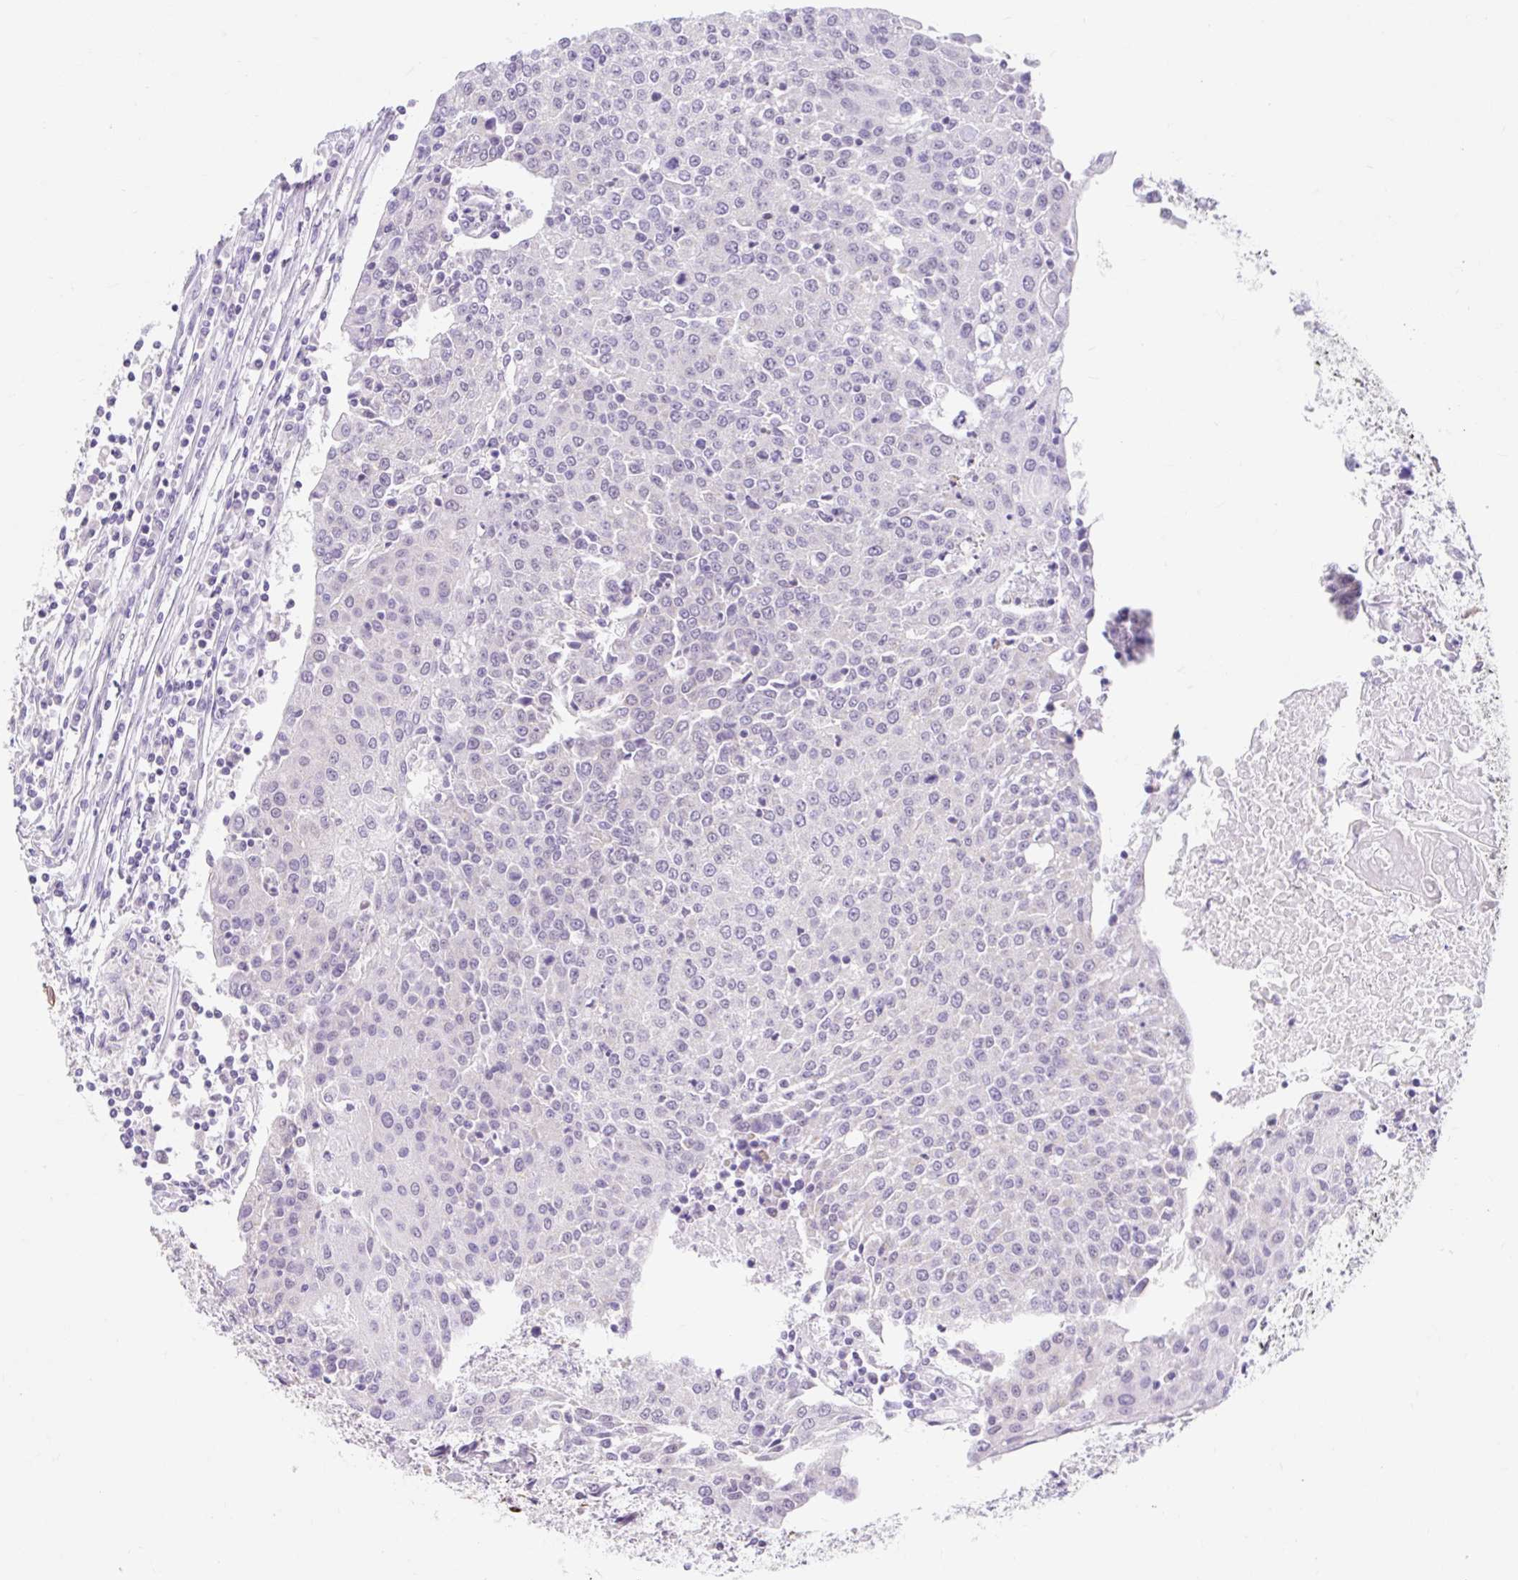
{"staining": {"intensity": "negative", "quantity": "none", "location": "none"}, "tissue": "urothelial cancer", "cell_type": "Tumor cells", "image_type": "cancer", "snomed": [{"axis": "morphology", "description": "Urothelial carcinoma, High grade"}, {"axis": "topography", "description": "Urinary bladder"}], "caption": "This is an IHC image of human urothelial cancer. There is no expression in tumor cells.", "gene": "ITPK1", "patient": {"sex": "female", "age": 85}}